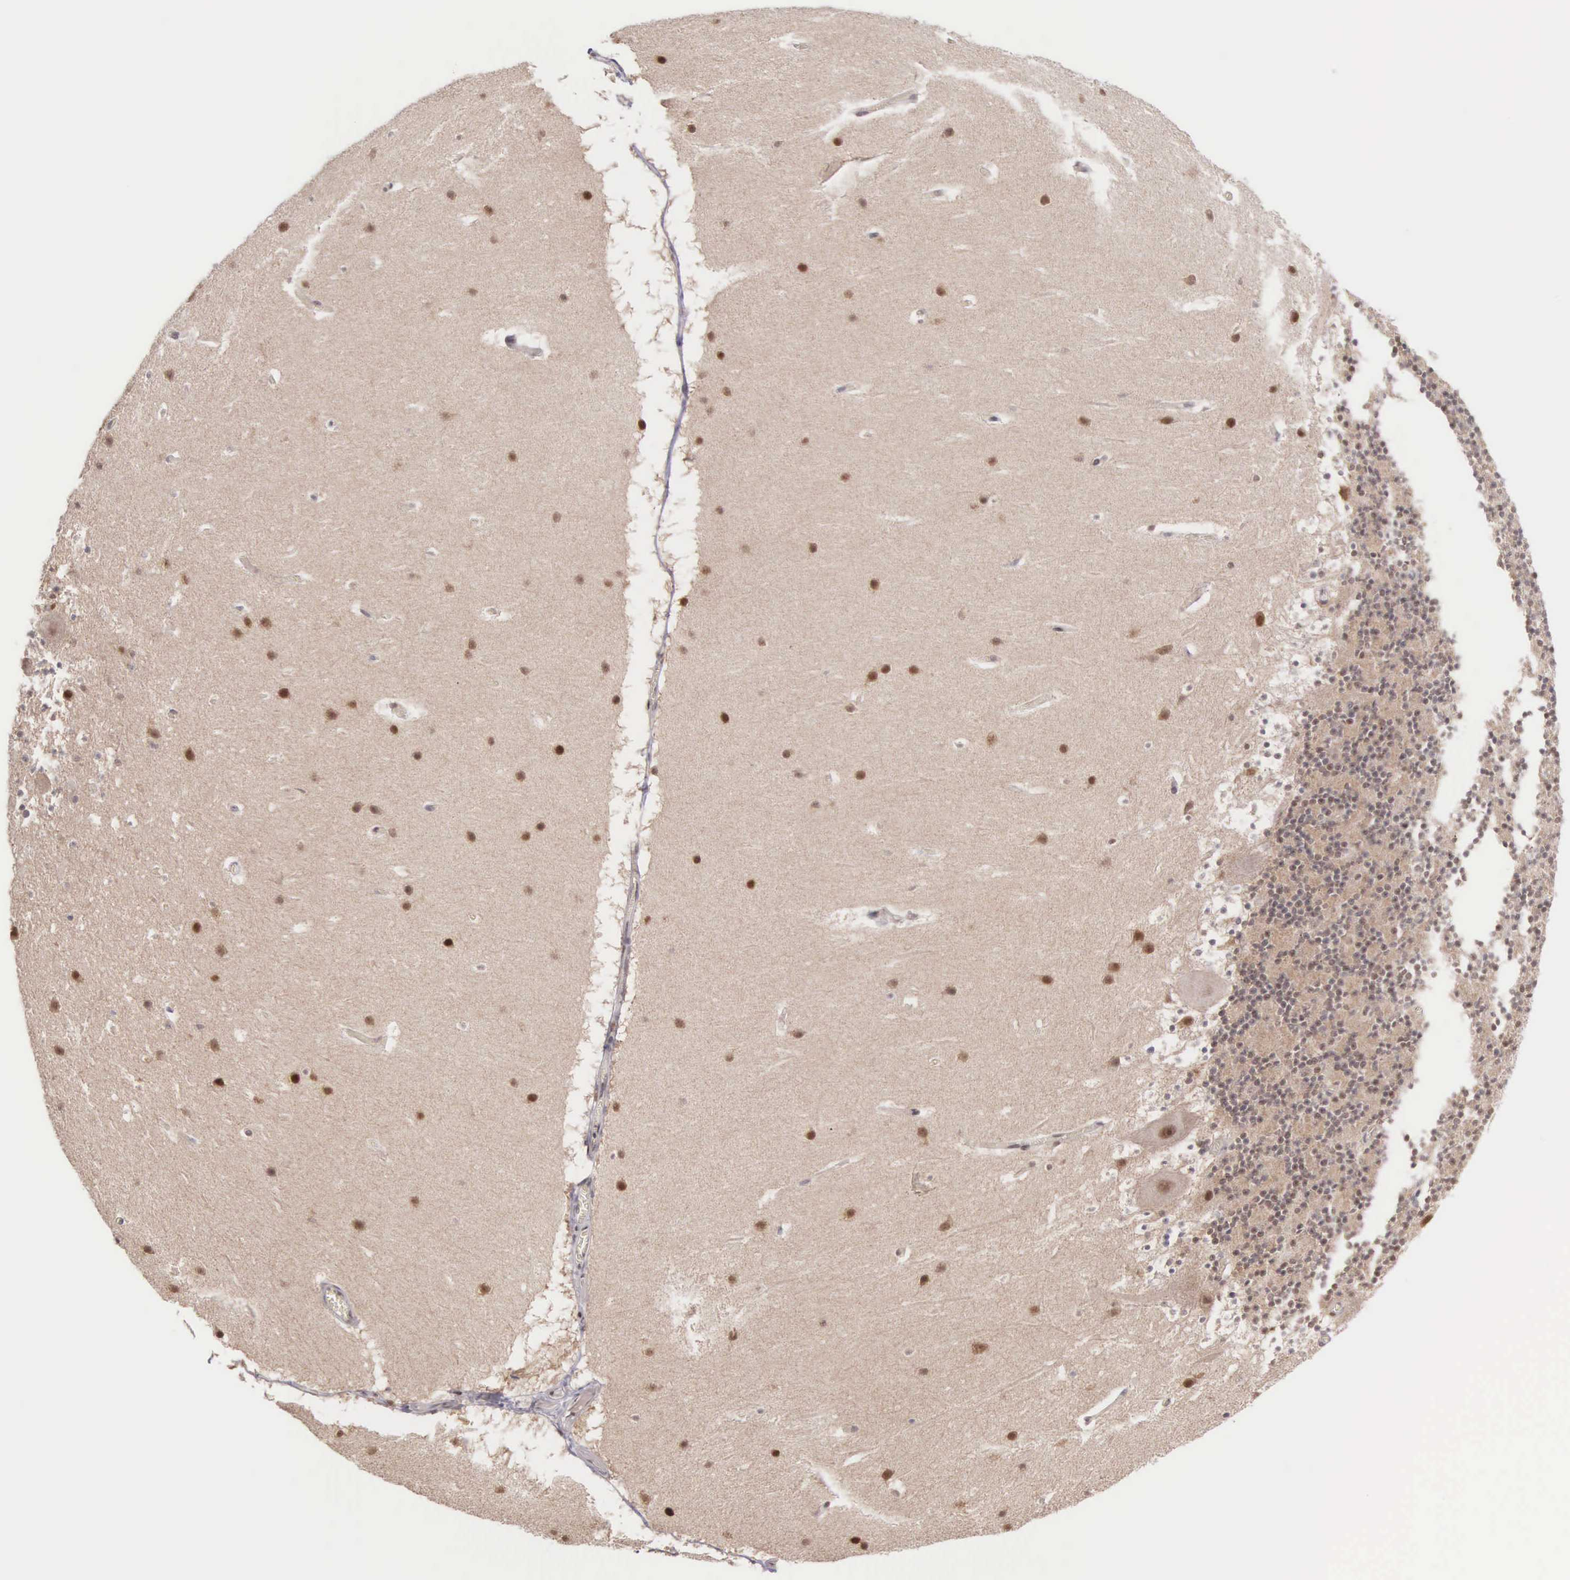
{"staining": {"intensity": "moderate", "quantity": "25%-75%", "location": "nuclear"}, "tissue": "cerebellum", "cell_type": "Cells in granular layer", "image_type": "normal", "snomed": [{"axis": "morphology", "description": "Normal tissue, NOS"}, {"axis": "topography", "description": "Cerebellum"}], "caption": "Moderate nuclear staining is identified in approximately 25%-75% of cells in granular layer in normal cerebellum. Nuclei are stained in blue.", "gene": "GRK3", "patient": {"sex": "male", "age": 45}}